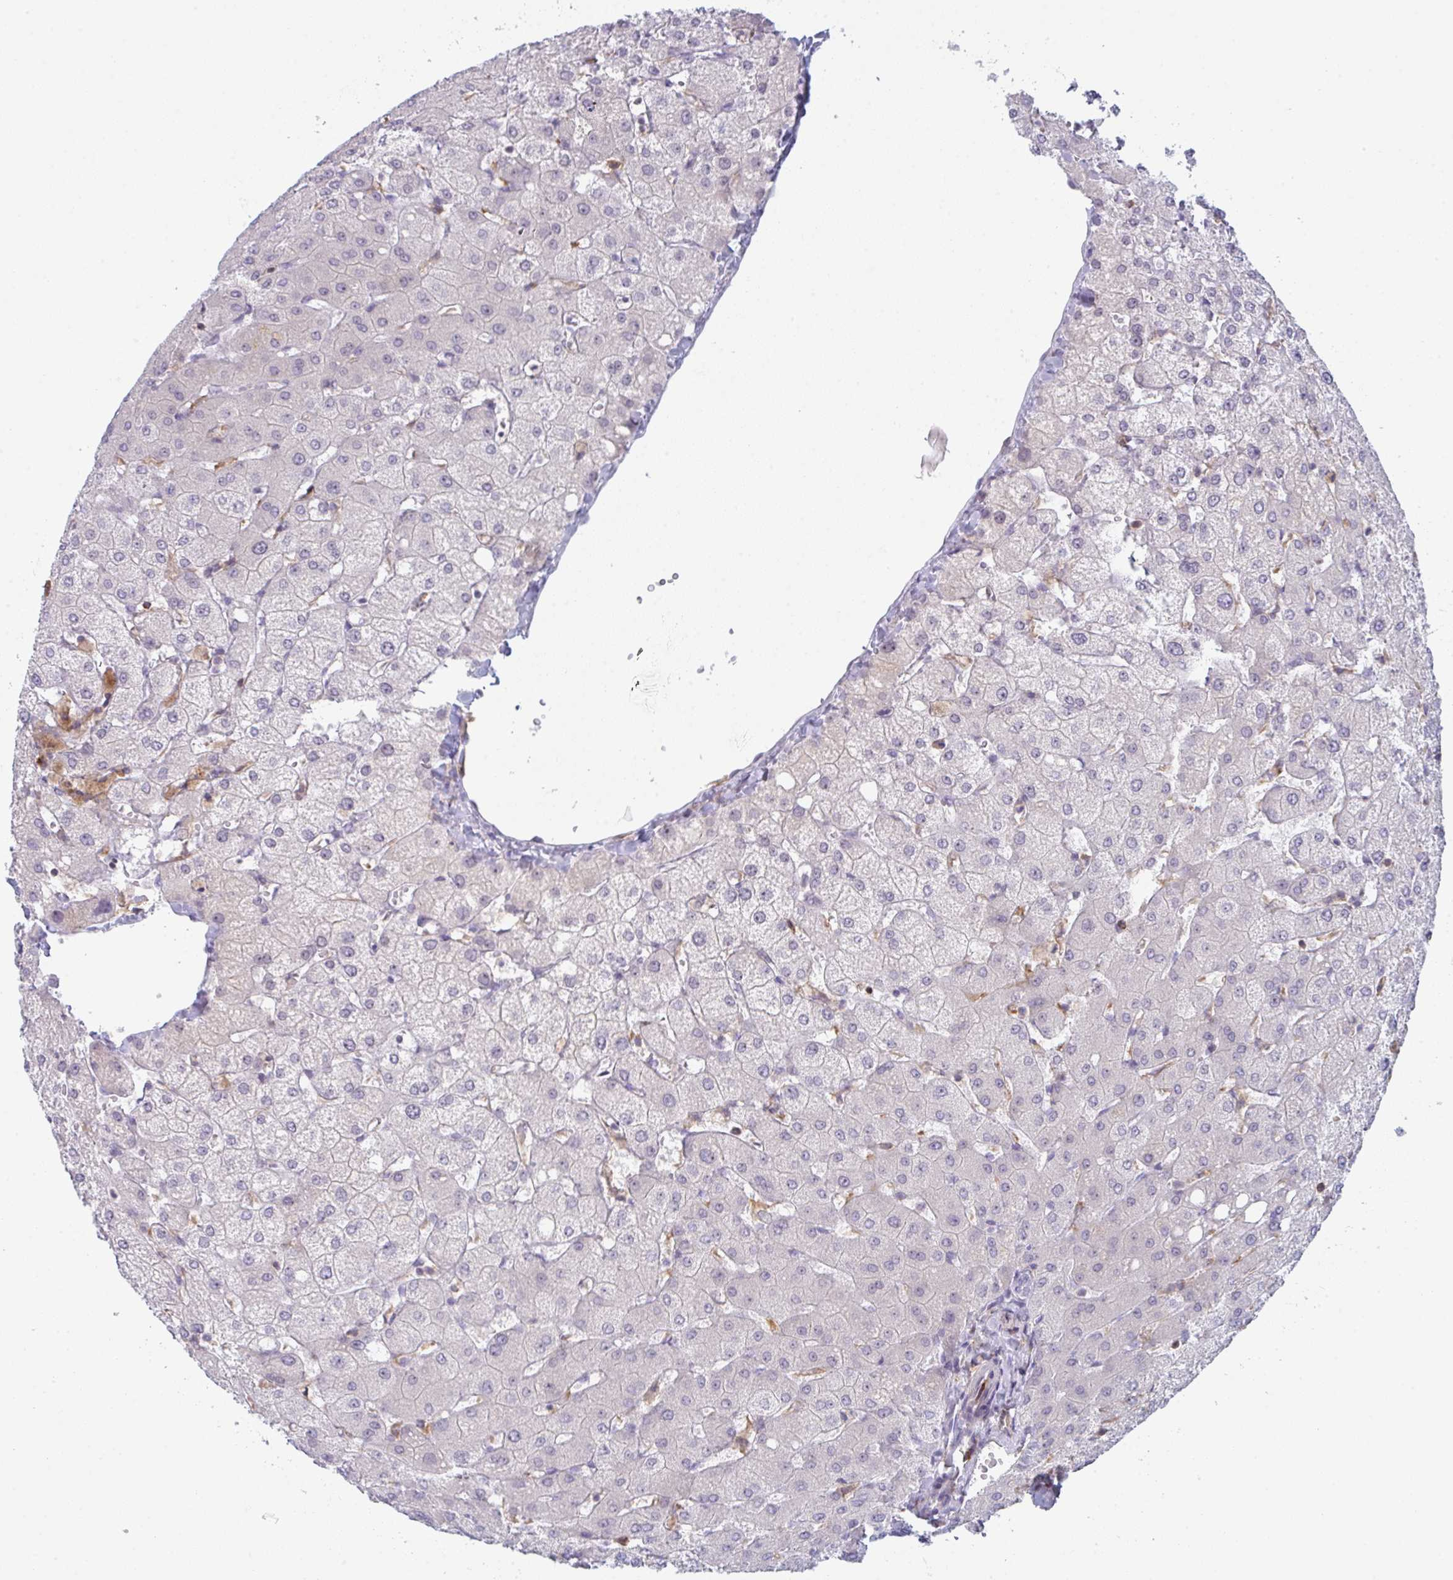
{"staining": {"intensity": "negative", "quantity": "none", "location": "none"}, "tissue": "liver", "cell_type": "Cholangiocytes", "image_type": "normal", "snomed": [{"axis": "morphology", "description": "Normal tissue, NOS"}, {"axis": "topography", "description": "Liver"}], "caption": "The photomicrograph demonstrates no staining of cholangiocytes in normal liver.", "gene": "CD80", "patient": {"sex": "female", "age": 54}}